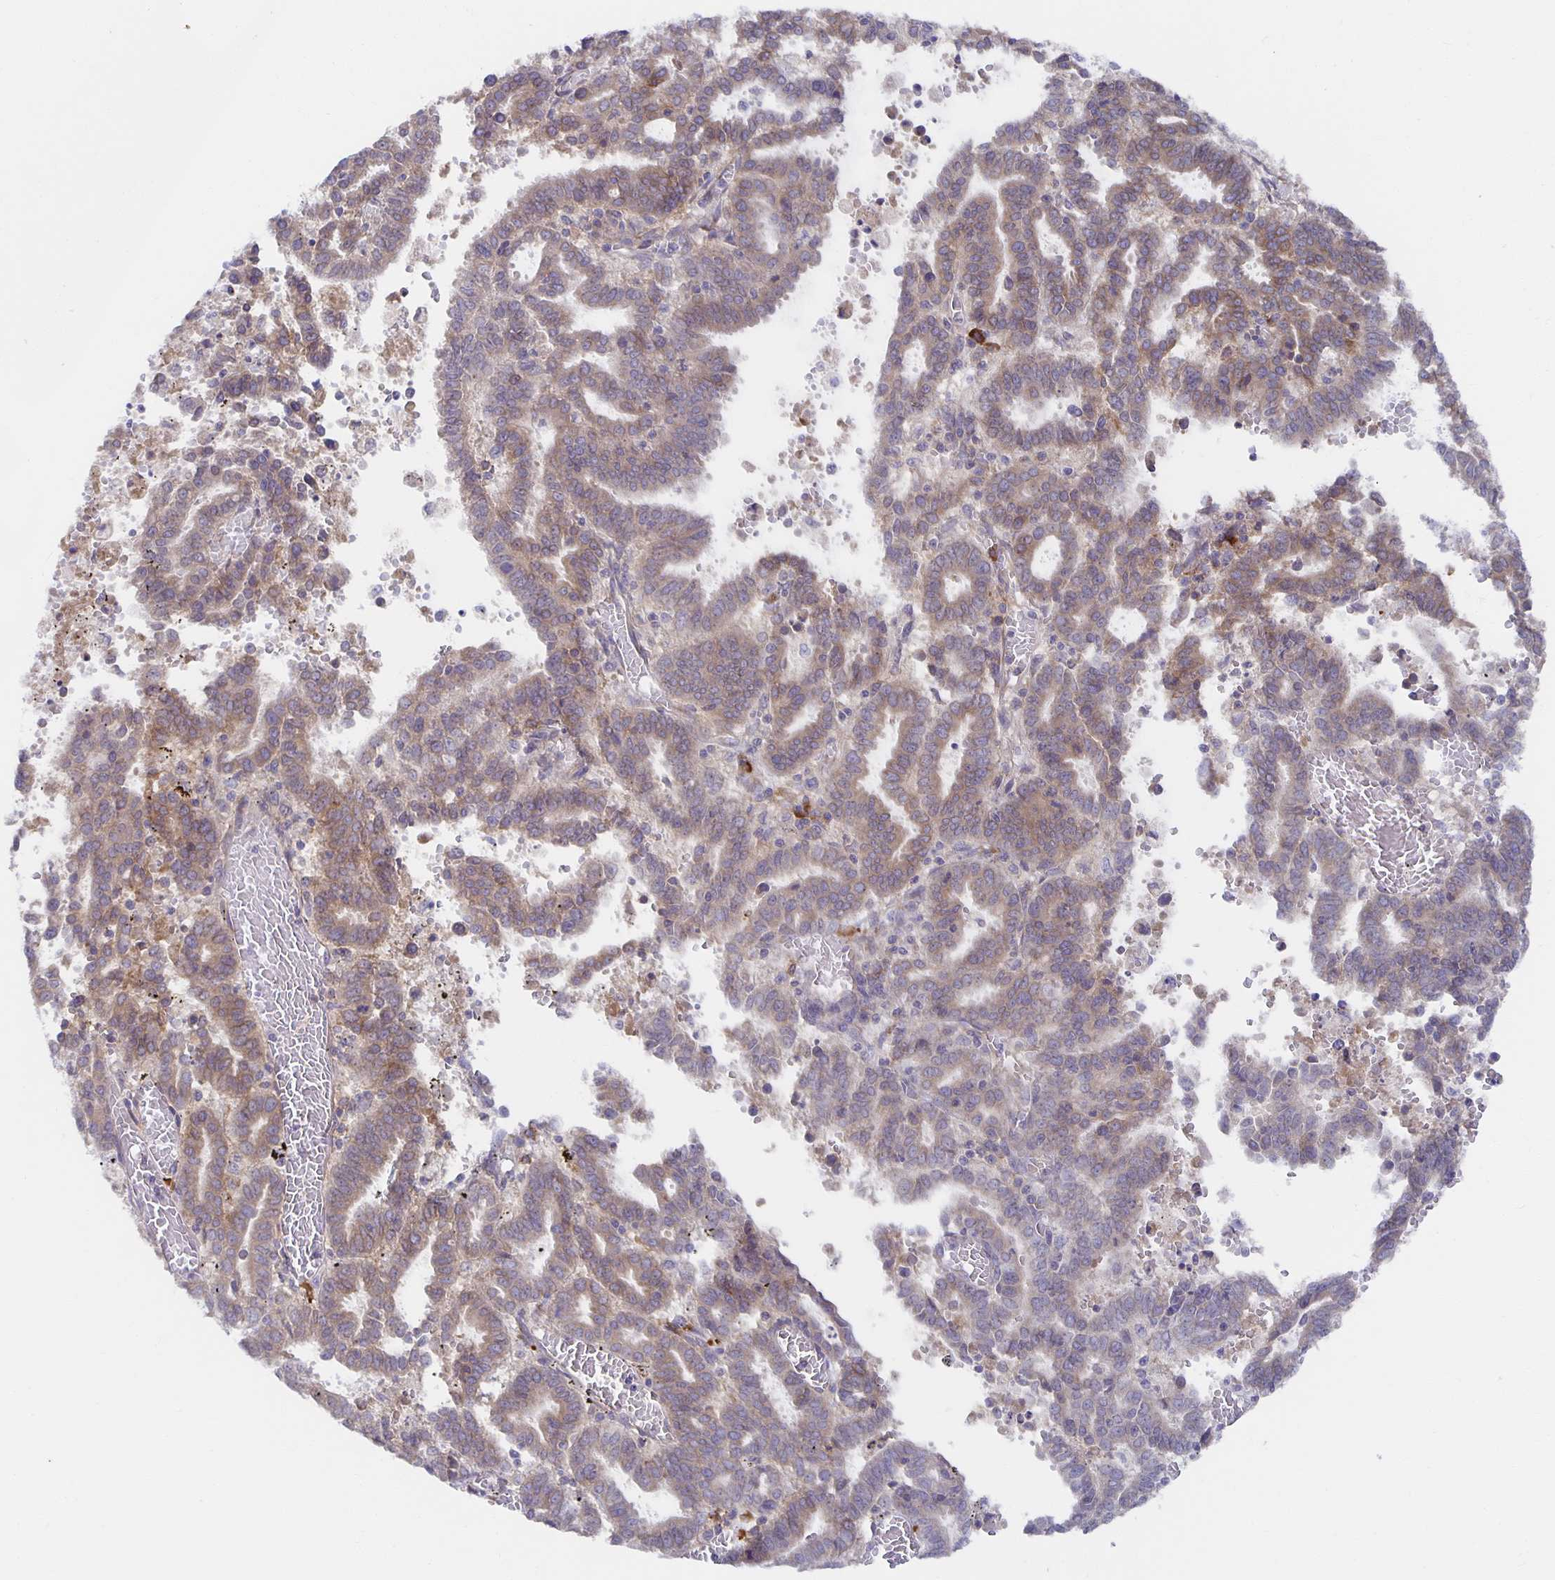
{"staining": {"intensity": "weak", "quantity": ">75%", "location": "cytoplasmic/membranous"}, "tissue": "endometrial cancer", "cell_type": "Tumor cells", "image_type": "cancer", "snomed": [{"axis": "morphology", "description": "Adenocarcinoma, NOS"}, {"axis": "topography", "description": "Uterus"}], "caption": "Tumor cells display low levels of weak cytoplasmic/membranous positivity in approximately >75% of cells in human adenocarcinoma (endometrial).", "gene": "BAD", "patient": {"sex": "female", "age": 83}}